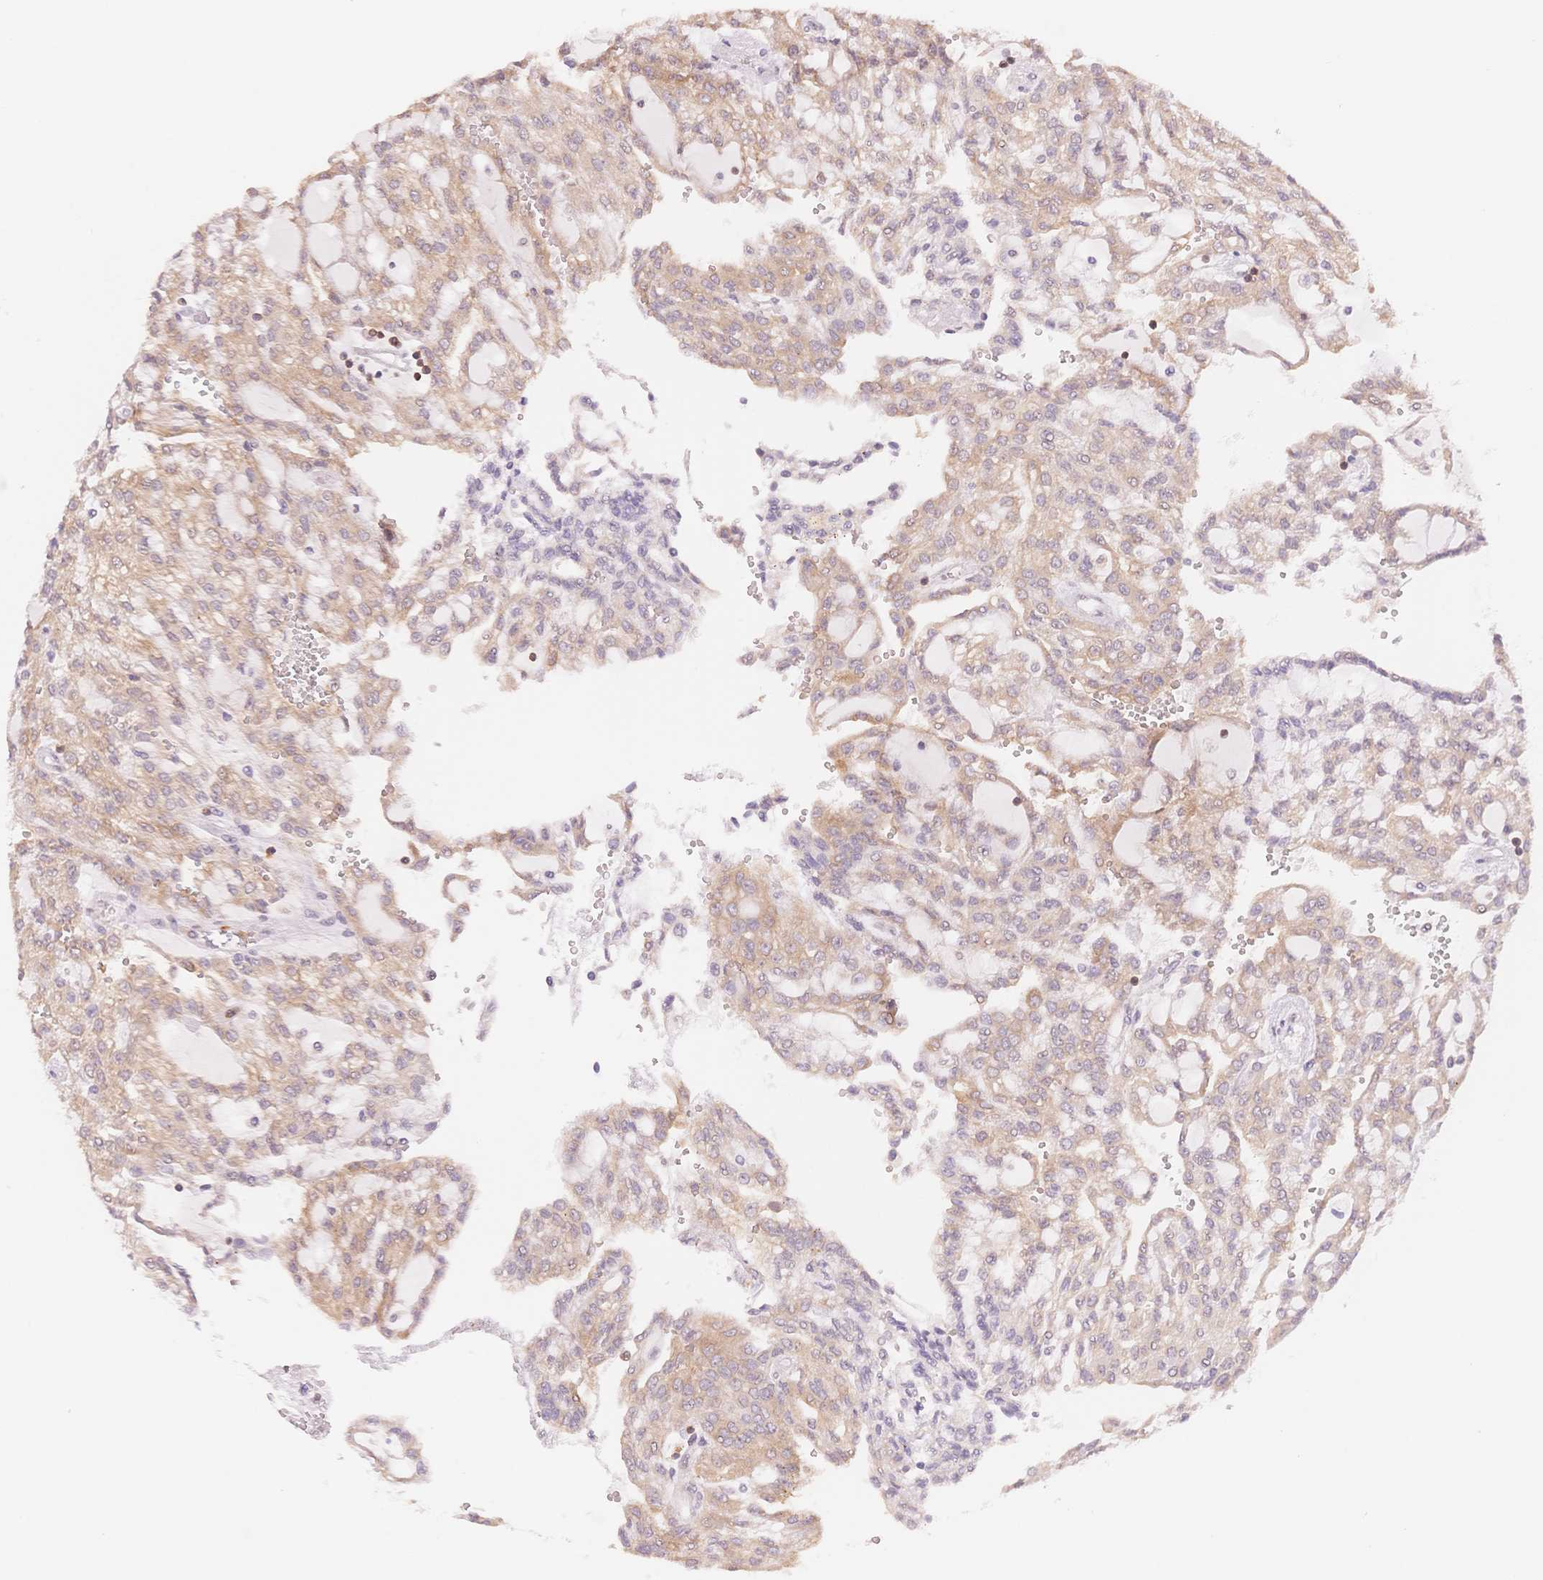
{"staining": {"intensity": "weak", "quantity": ">75%", "location": "cytoplasmic/membranous"}, "tissue": "renal cancer", "cell_type": "Tumor cells", "image_type": "cancer", "snomed": [{"axis": "morphology", "description": "Adenocarcinoma, NOS"}, {"axis": "topography", "description": "Kidney"}], "caption": "An IHC histopathology image of tumor tissue is shown. Protein staining in brown highlights weak cytoplasmic/membranous positivity in renal cancer (adenocarcinoma) within tumor cells.", "gene": "STK39", "patient": {"sex": "male", "age": 63}}